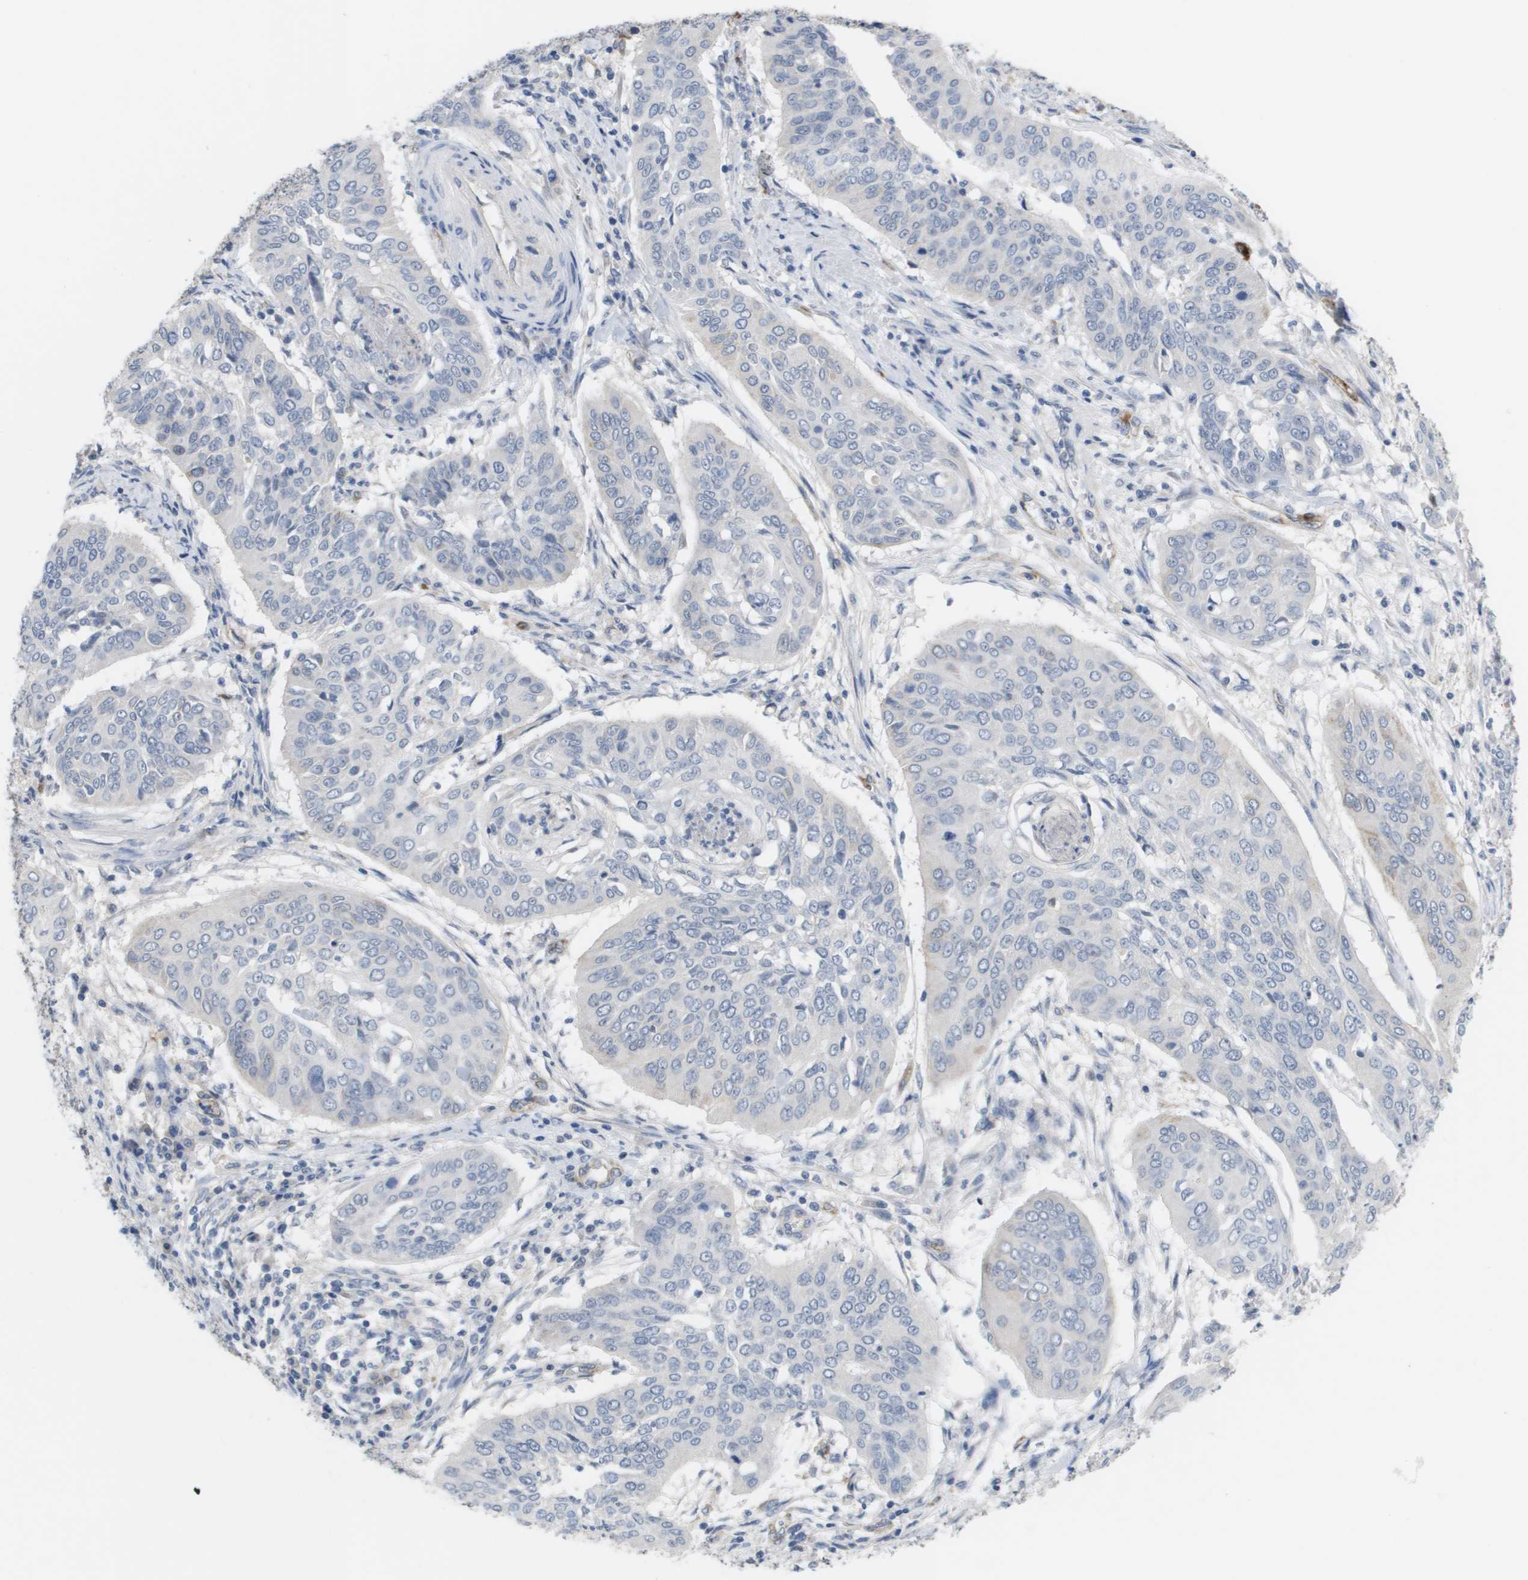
{"staining": {"intensity": "negative", "quantity": "none", "location": "none"}, "tissue": "cervical cancer", "cell_type": "Tumor cells", "image_type": "cancer", "snomed": [{"axis": "morphology", "description": "Normal tissue, NOS"}, {"axis": "morphology", "description": "Squamous cell carcinoma, NOS"}, {"axis": "topography", "description": "Cervix"}], "caption": "Human cervical squamous cell carcinoma stained for a protein using IHC demonstrates no expression in tumor cells.", "gene": "ANGPT2", "patient": {"sex": "female", "age": 39}}